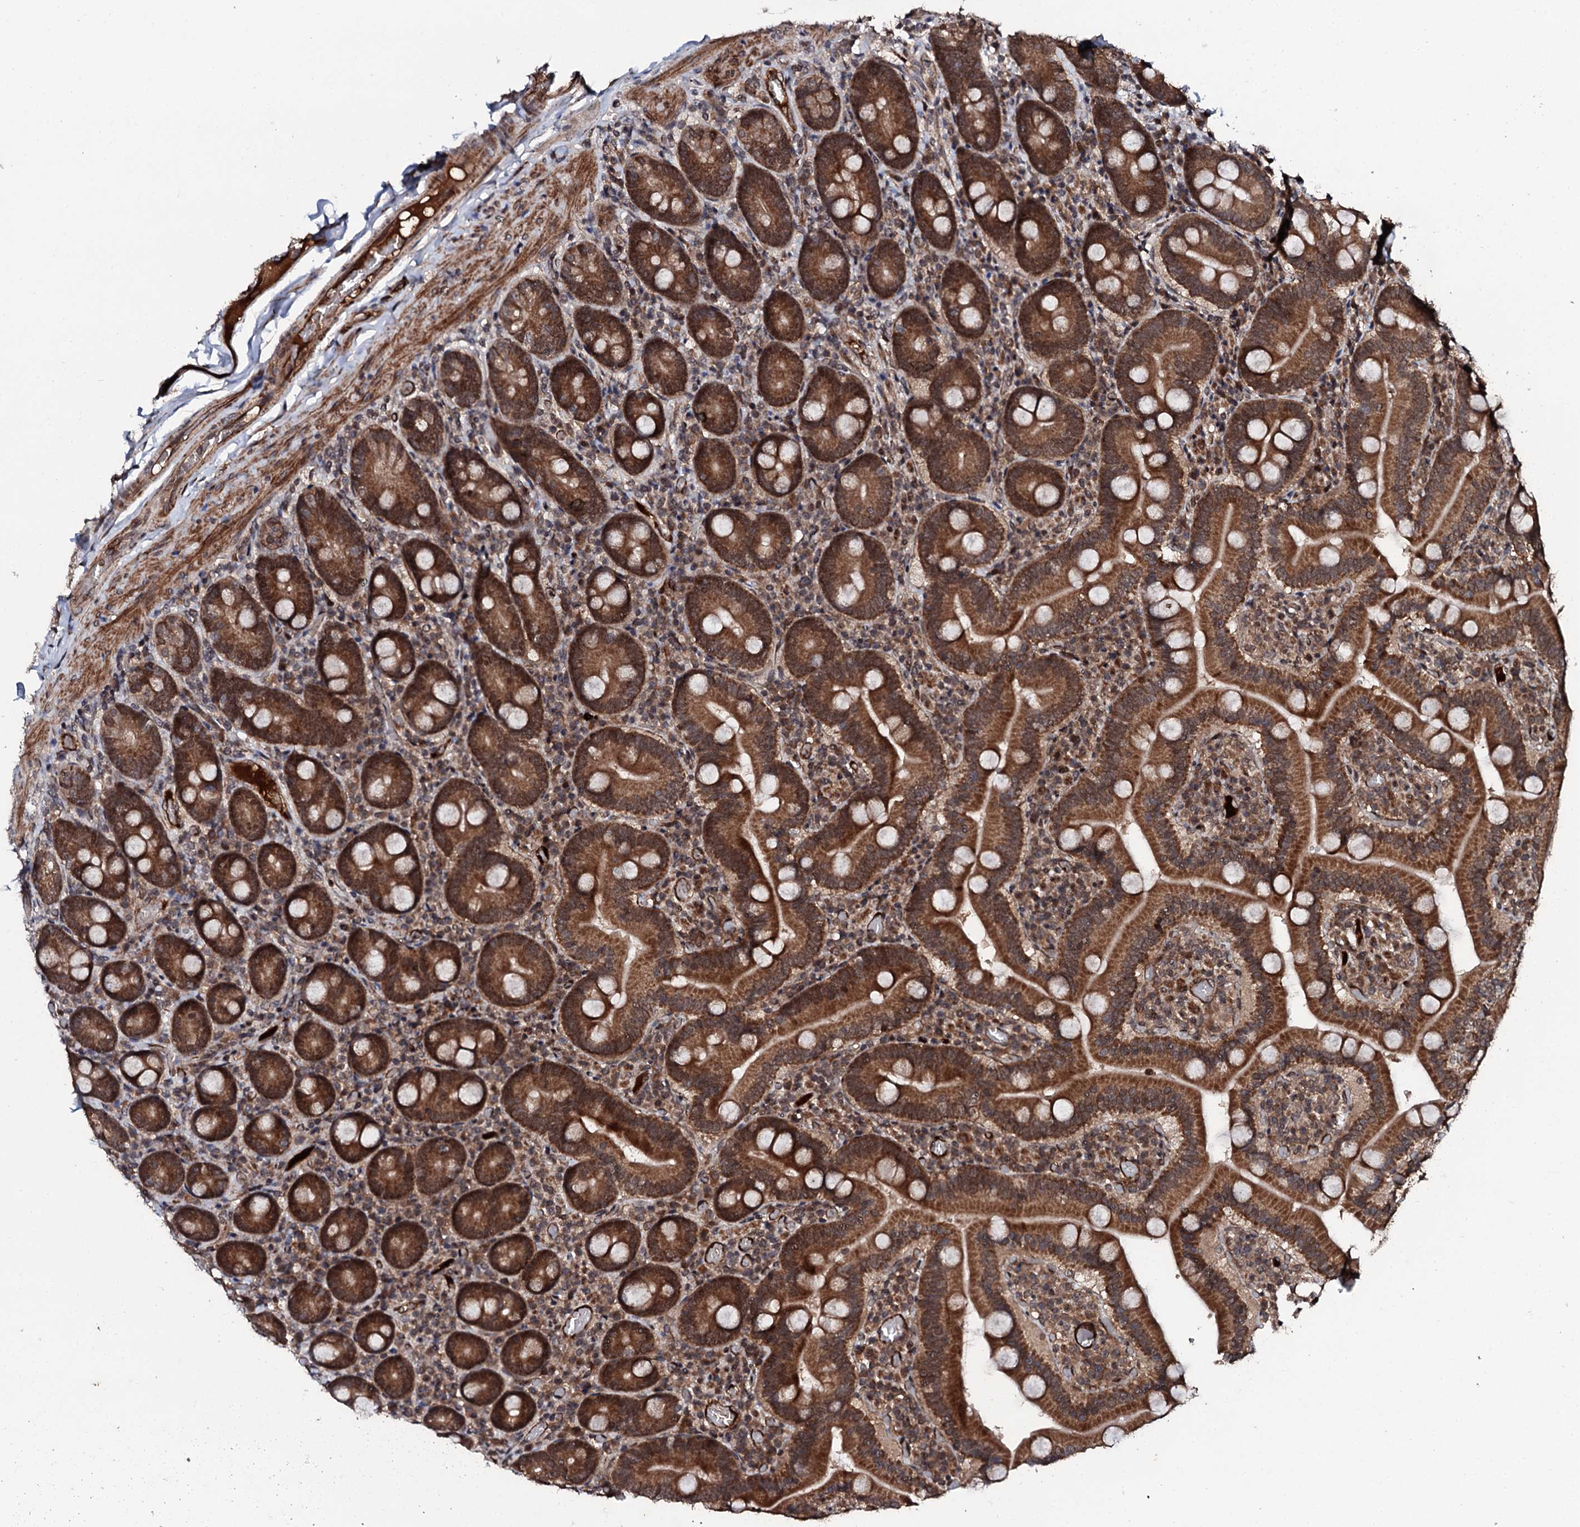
{"staining": {"intensity": "strong", "quantity": ">75%", "location": "cytoplasmic/membranous,nuclear"}, "tissue": "duodenum", "cell_type": "Glandular cells", "image_type": "normal", "snomed": [{"axis": "morphology", "description": "Normal tissue, NOS"}, {"axis": "topography", "description": "Duodenum"}], "caption": "High-magnification brightfield microscopy of unremarkable duodenum stained with DAB (3,3'-diaminobenzidine) (brown) and counterstained with hematoxylin (blue). glandular cells exhibit strong cytoplasmic/membranous,nuclear expression is seen in about>75% of cells. (Brightfield microscopy of DAB IHC at high magnification).", "gene": "FAM111A", "patient": {"sex": "female", "age": 62}}